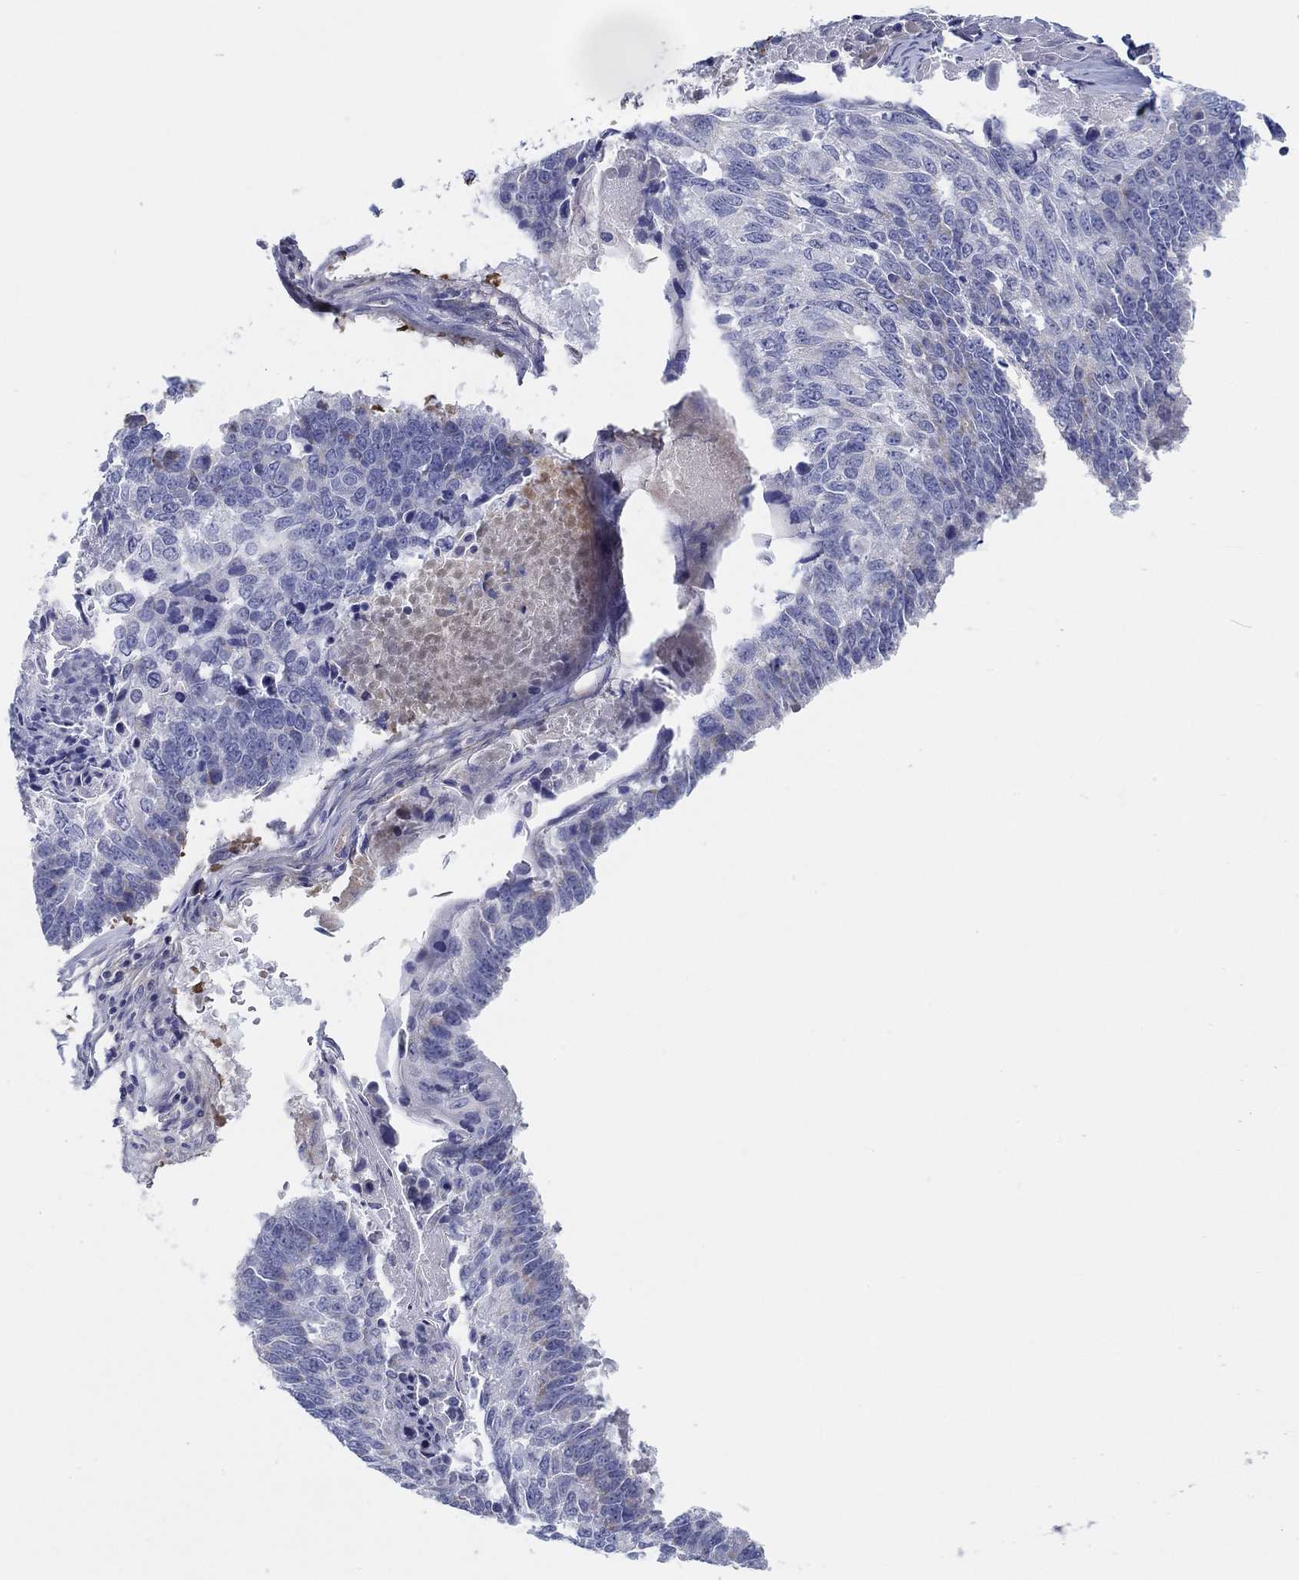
{"staining": {"intensity": "negative", "quantity": "none", "location": "none"}, "tissue": "lung cancer", "cell_type": "Tumor cells", "image_type": "cancer", "snomed": [{"axis": "morphology", "description": "Squamous cell carcinoma, NOS"}, {"axis": "topography", "description": "Lung"}], "caption": "An immunohistochemistry micrograph of squamous cell carcinoma (lung) is shown. There is no staining in tumor cells of squamous cell carcinoma (lung).", "gene": "HAPLN4", "patient": {"sex": "male", "age": 73}}